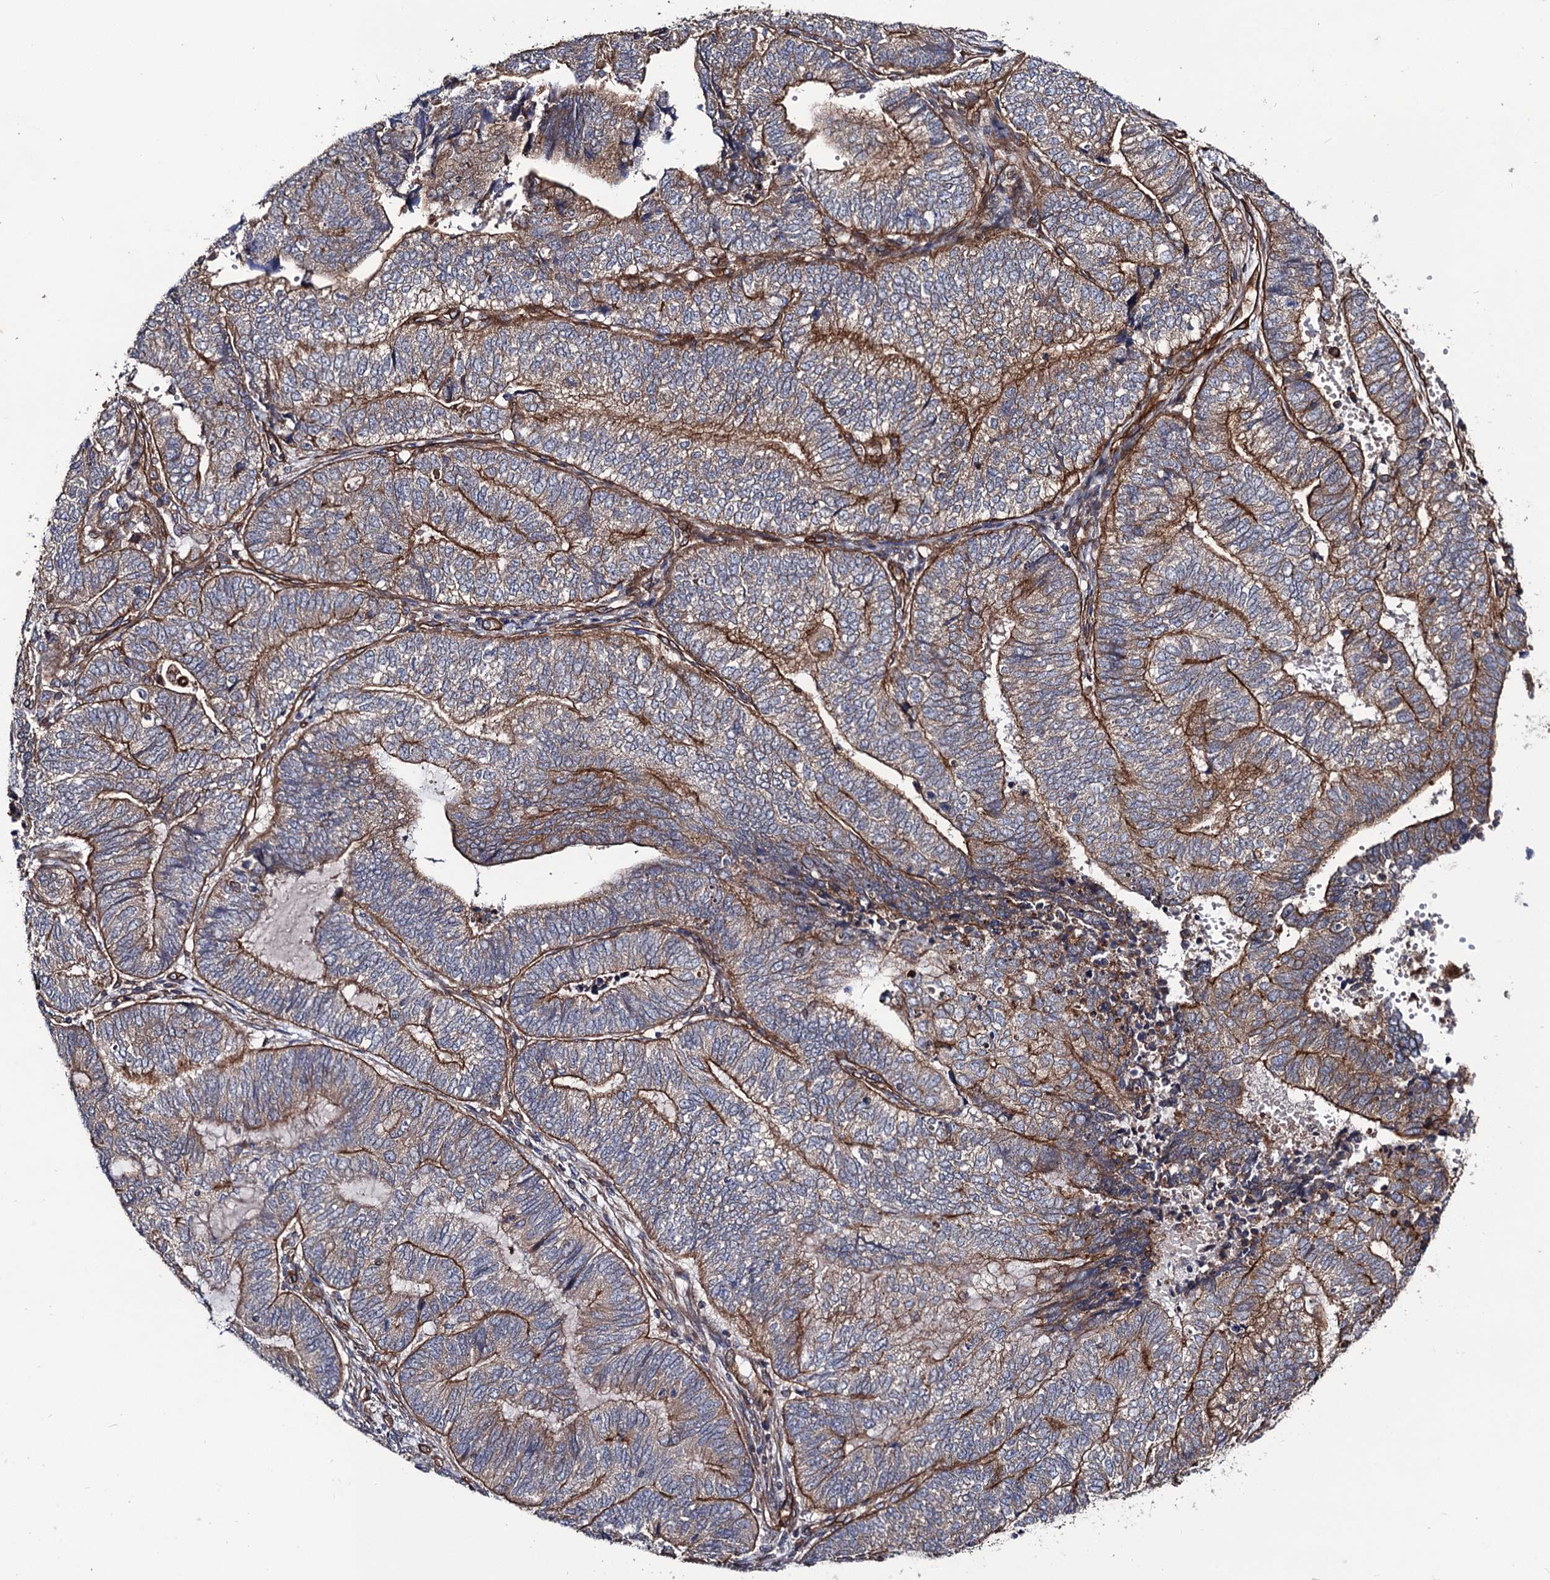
{"staining": {"intensity": "moderate", "quantity": "25%-75%", "location": "cytoplasmic/membranous"}, "tissue": "endometrial cancer", "cell_type": "Tumor cells", "image_type": "cancer", "snomed": [{"axis": "morphology", "description": "Adenocarcinoma, NOS"}, {"axis": "topography", "description": "Uterus"}, {"axis": "topography", "description": "Endometrium"}], "caption": "There is medium levels of moderate cytoplasmic/membranous staining in tumor cells of endometrial adenocarcinoma, as demonstrated by immunohistochemical staining (brown color).", "gene": "CIP2A", "patient": {"sex": "female", "age": 70}}